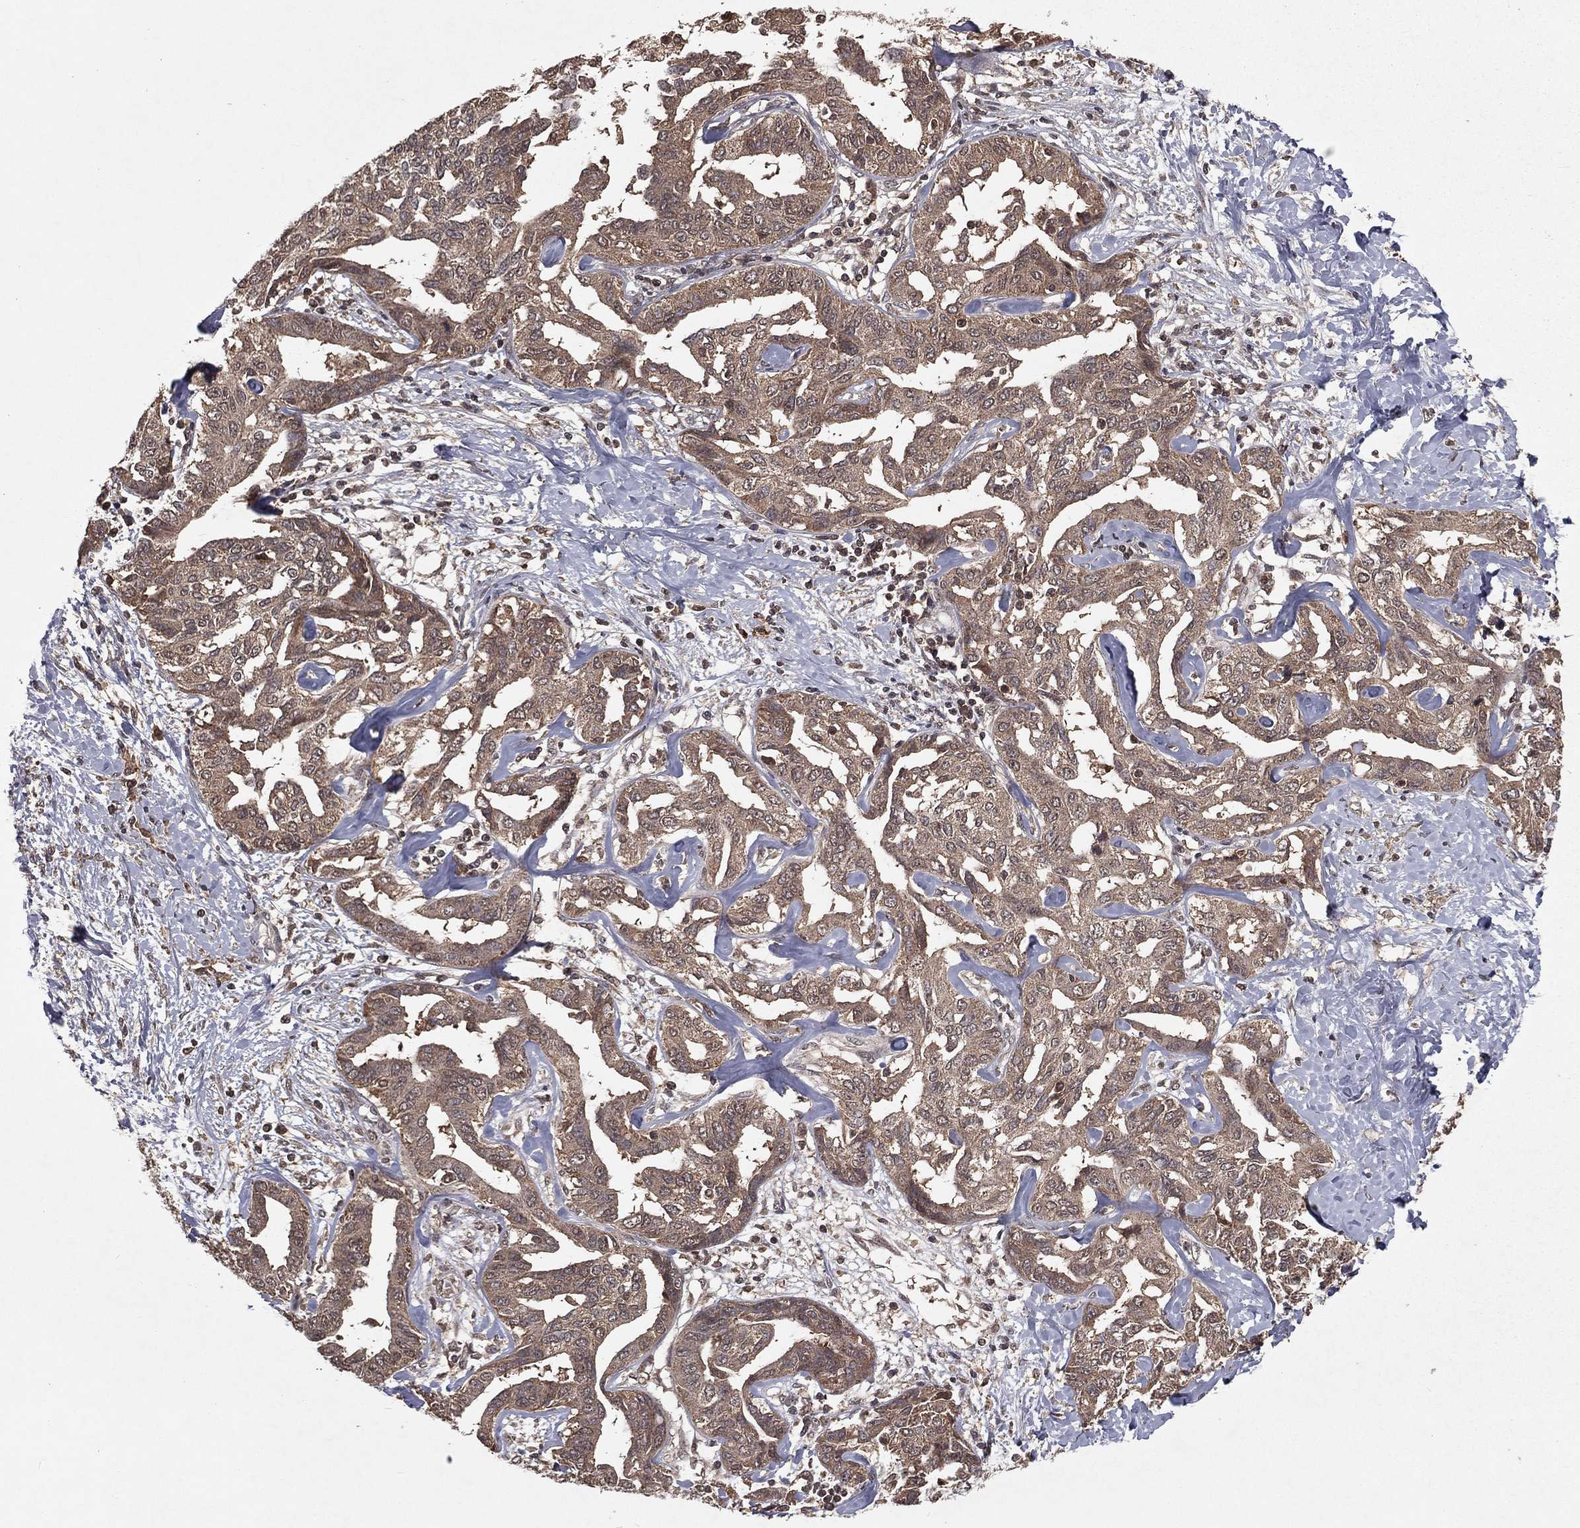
{"staining": {"intensity": "weak", "quantity": ">75%", "location": "cytoplasmic/membranous"}, "tissue": "liver cancer", "cell_type": "Tumor cells", "image_type": "cancer", "snomed": [{"axis": "morphology", "description": "Cholangiocarcinoma"}, {"axis": "topography", "description": "Liver"}], "caption": "Immunohistochemistry (DAB) staining of cholangiocarcinoma (liver) reveals weak cytoplasmic/membranous protein expression in approximately >75% of tumor cells. (Stains: DAB in brown, nuclei in blue, Microscopy: brightfield microscopy at high magnification).", "gene": "ZDHHC15", "patient": {"sex": "male", "age": 59}}